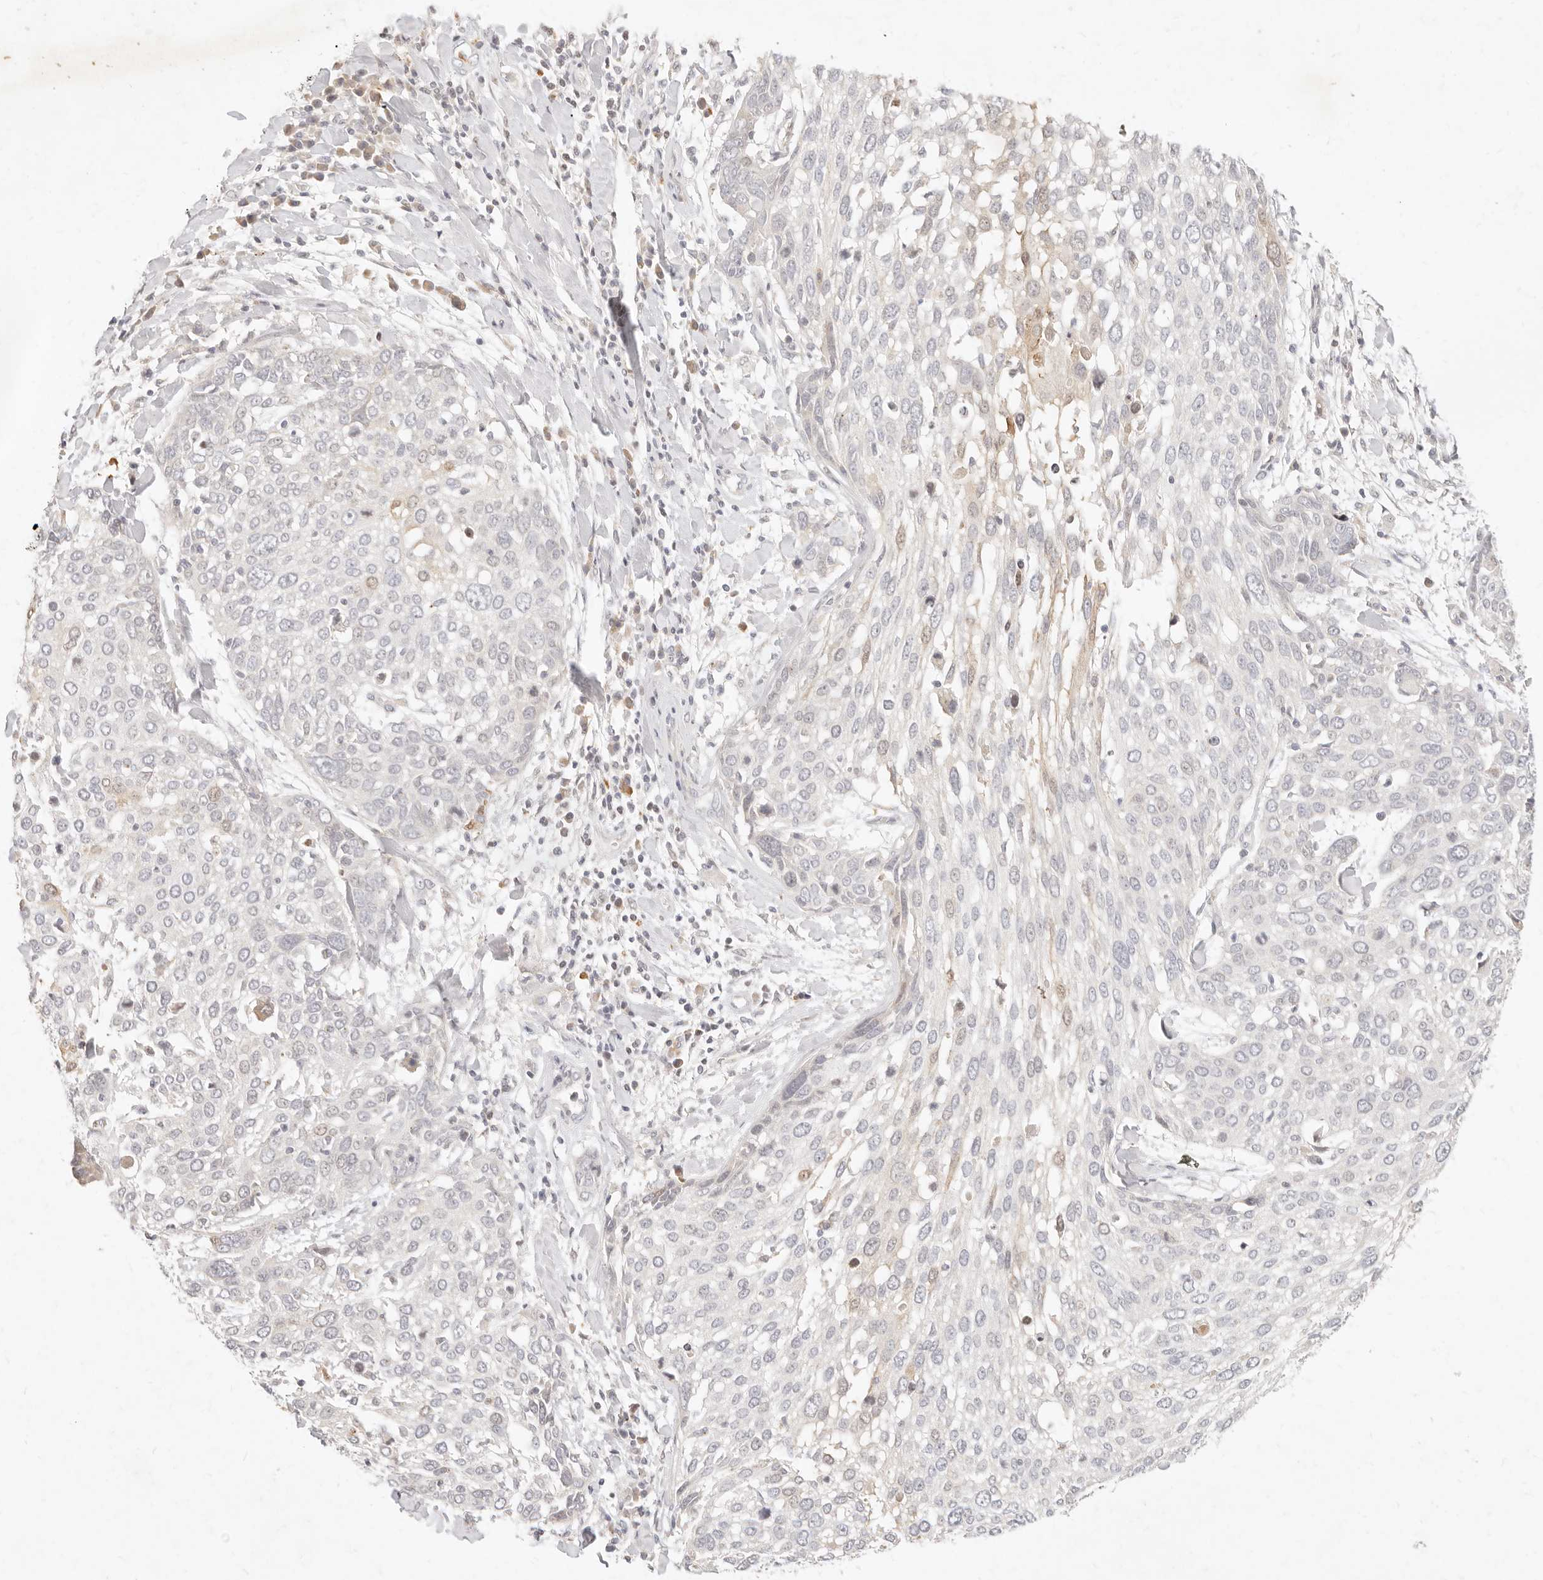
{"staining": {"intensity": "negative", "quantity": "none", "location": "none"}, "tissue": "lung cancer", "cell_type": "Tumor cells", "image_type": "cancer", "snomed": [{"axis": "morphology", "description": "Squamous cell carcinoma, NOS"}, {"axis": "topography", "description": "Lung"}], "caption": "The immunohistochemistry photomicrograph has no significant expression in tumor cells of squamous cell carcinoma (lung) tissue. (DAB immunohistochemistry visualized using brightfield microscopy, high magnification).", "gene": "ASCL3", "patient": {"sex": "male", "age": 65}}